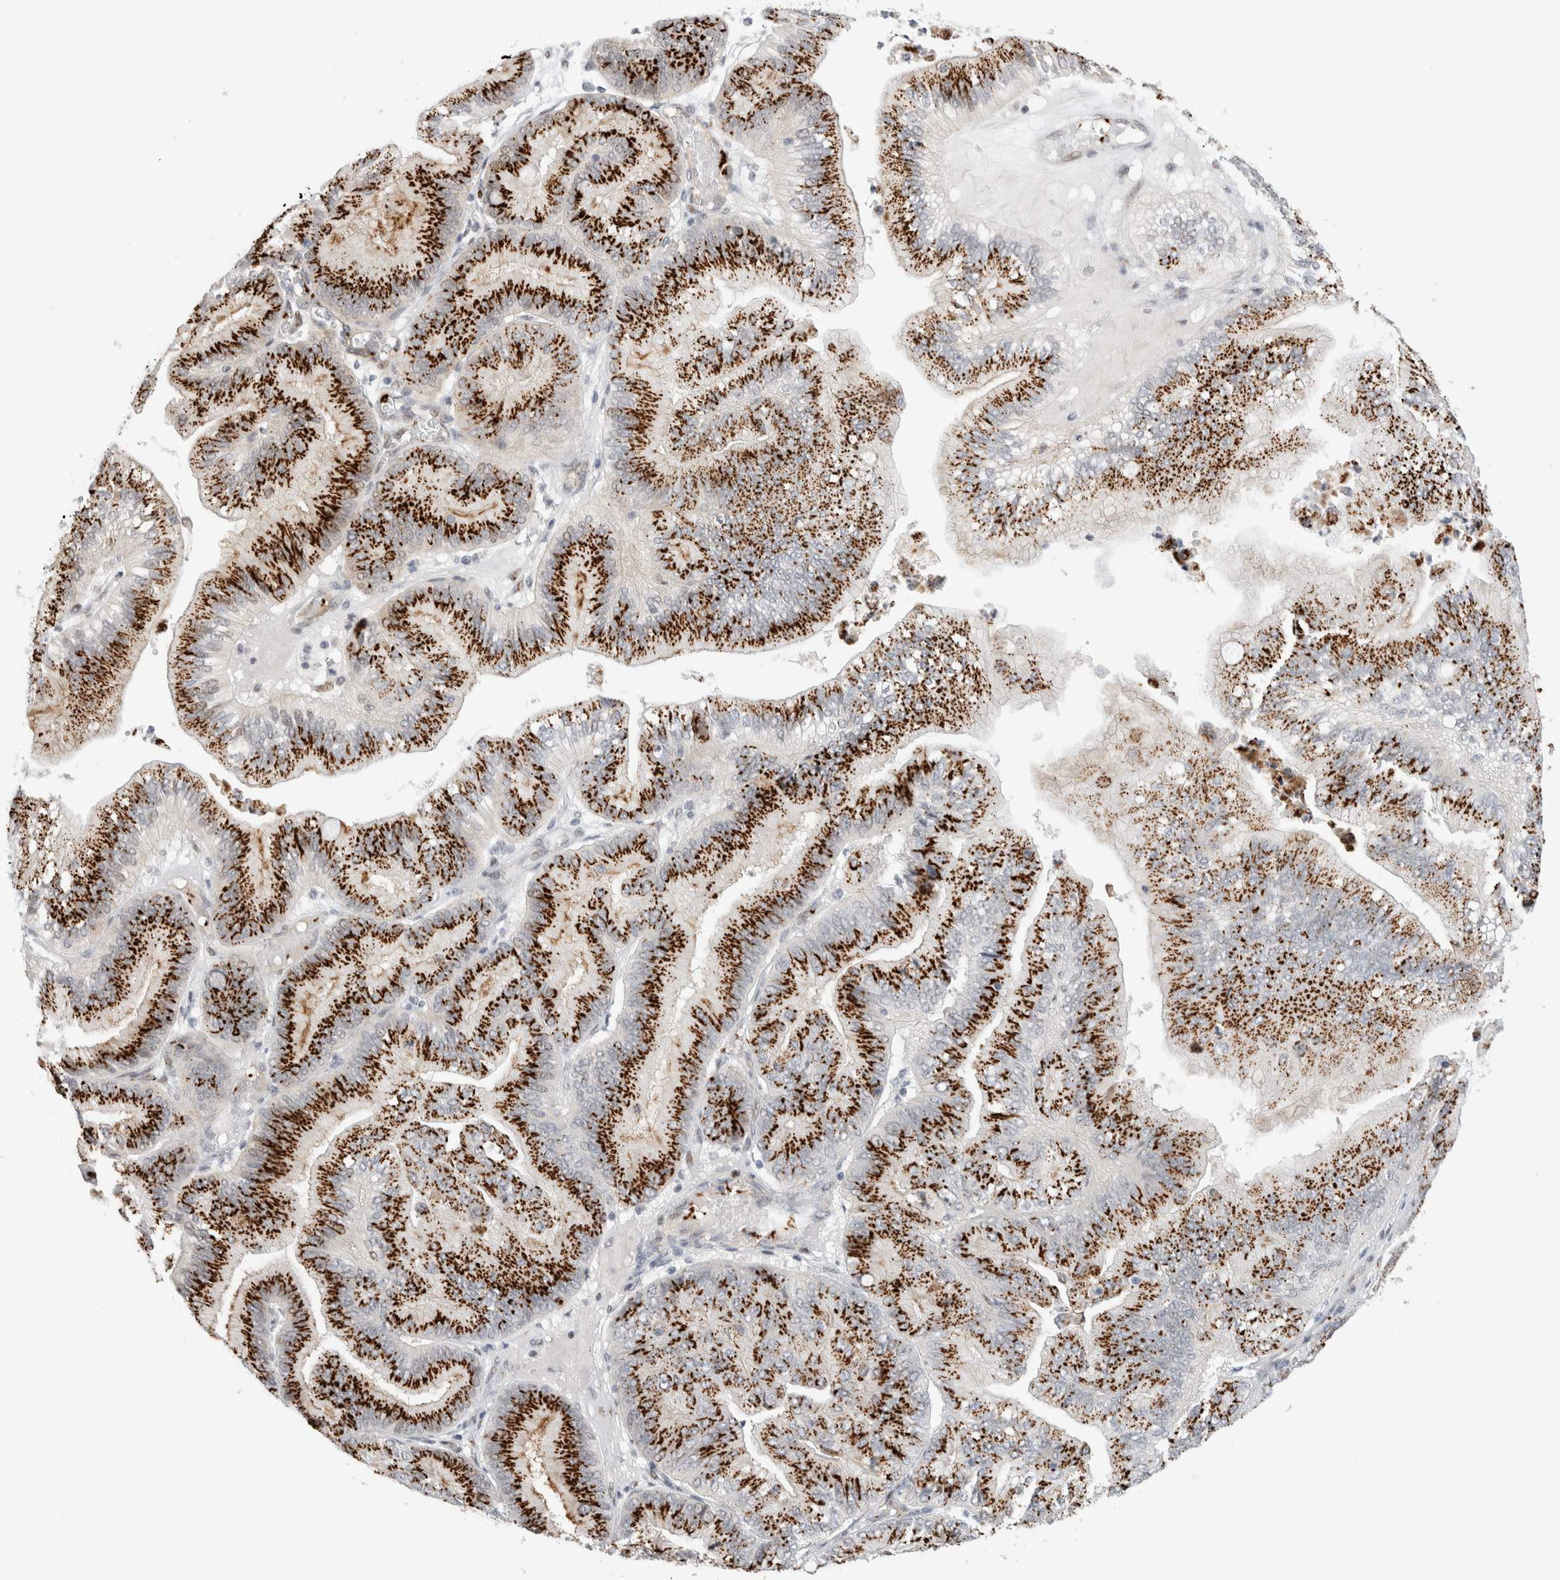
{"staining": {"intensity": "strong", "quantity": ">75%", "location": "cytoplasmic/membranous"}, "tissue": "ovarian cancer", "cell_type": "Tumor cells", "image_type": "cancer", "snomed": [{"axis": "morphology", "description": "Cystadenocarcinoma, mucinous, NOS"}, {"axis": "topography", "description": "Ovary"}], "caption": "Ovarian cancer stained with a brown dye shows strong cytoplasmic/membranous positive staining in about >75% of tumor cells.", "gene": "VPS28", "patient": {"sex": "female", "age": 61}}